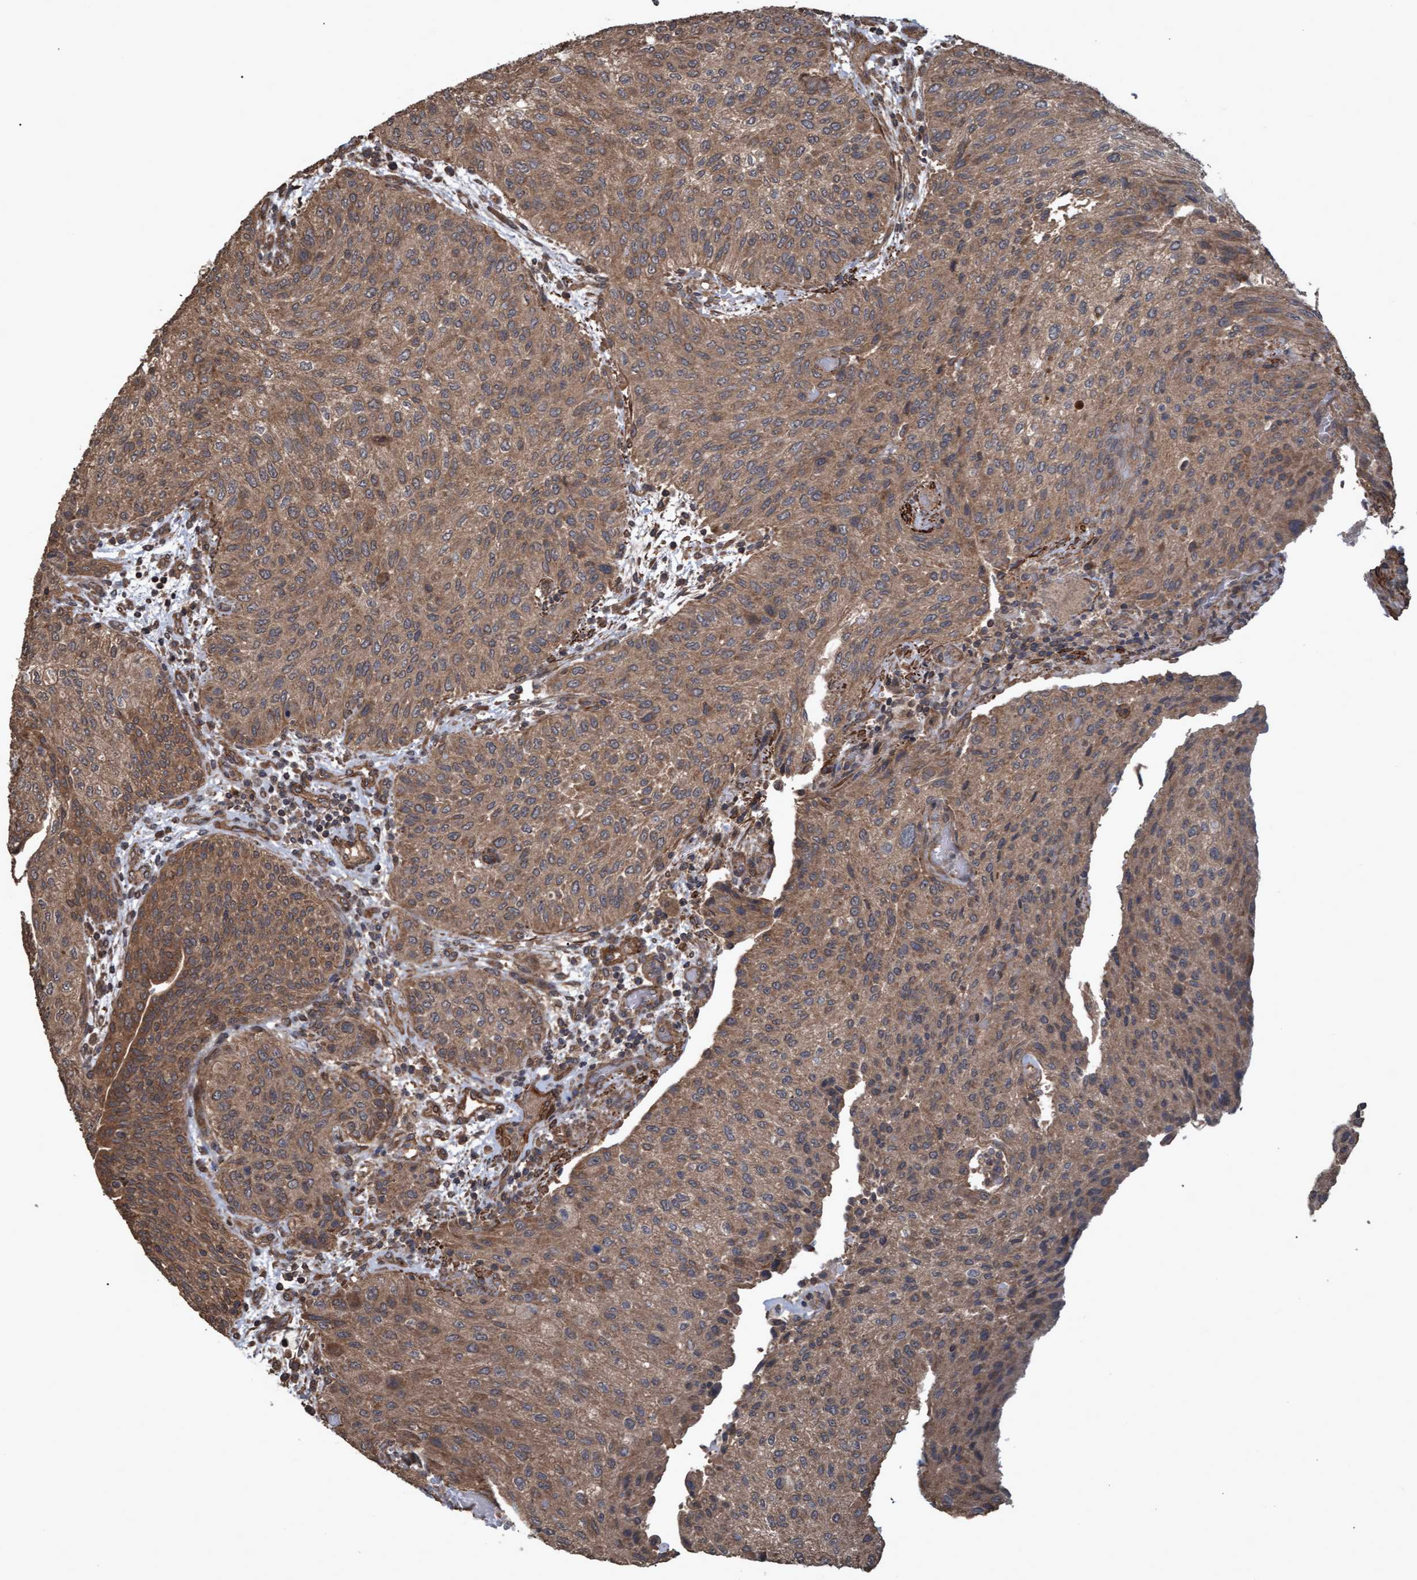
{"staining": {"intensity": "moderate", "quantity": ">75%", "location": "cytoplasmic/membranous"}, "tissue": "urothelial cancer", "cell_type": "Tumor cells", "image_type": "cancer", "snomed": [{"axis": "morphology", "description": "Urothelial carcinoma, Low grade"}, {"axis": "morphology", "description": "Urothelial carcinoma, High grade"}, {"axis": "topography", "description": "Urinary bladder"}], "caption": "IHC of urothelial cancer displays medium levels of moderate cytoplasmic/membranous expression in about >75% of tumor cells.", "gene": "GGT6", "patient": {"sex": "male", "age": 35}}